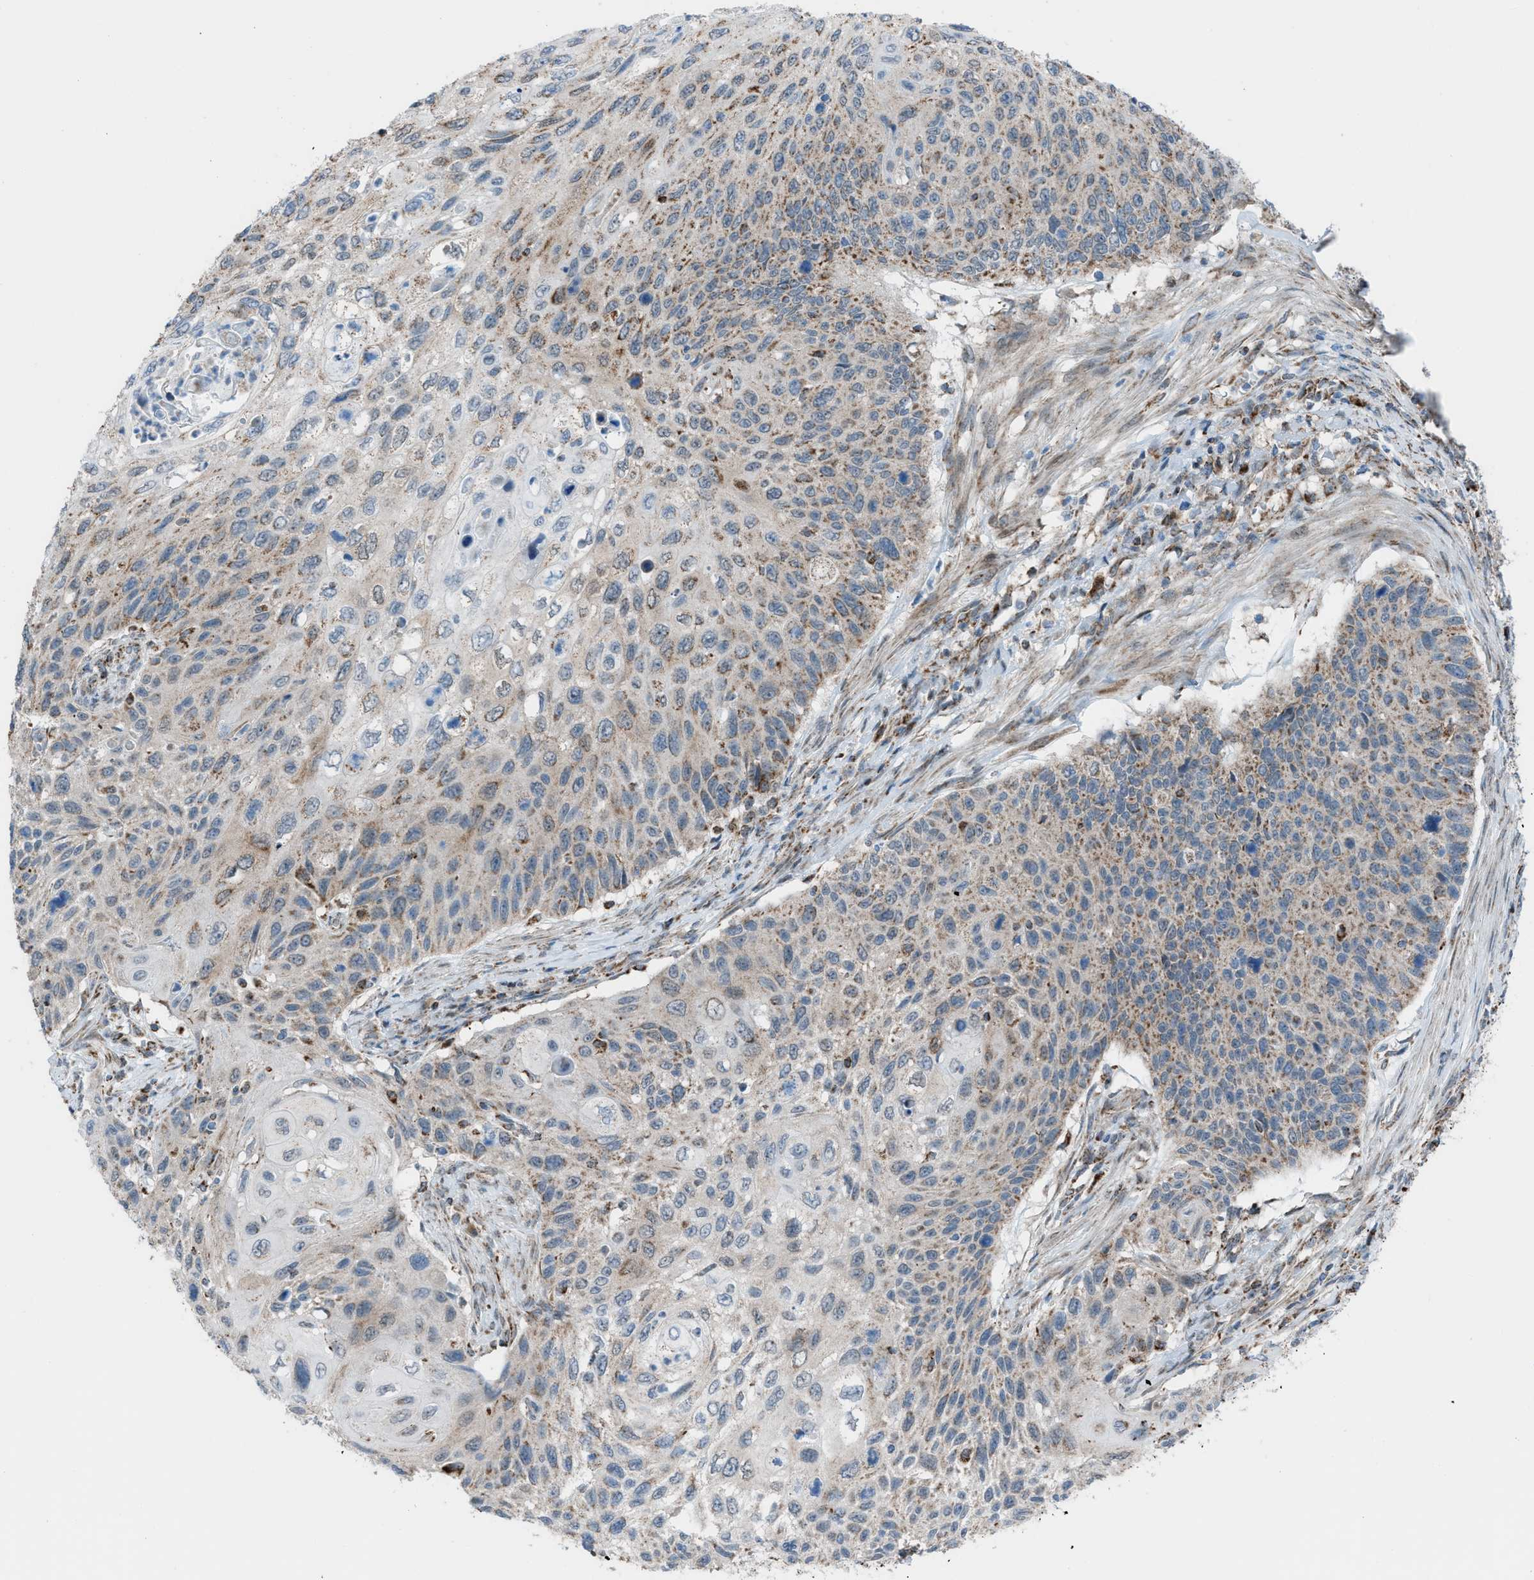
{"staining": {"intensity": "weak", "quantity": "<25%", "location": "cytoplasmic/membranous"}, "tissue": "cervical cancer", "cell_type": "Tumor cells", "image_type": "cancer", "snomed": [{"axis": "morphology", "description": "Squamous cell carcinoma, NOS"}, {"axis": "topography", "description": "Cervix"}], "caption": "Human cervical cancer (squamous cell carcinoma) stained for a protein using IHC displays no positivity in tumor cells.", "gene": "SRM", "patient": {"sex": "female", "age": 70}}